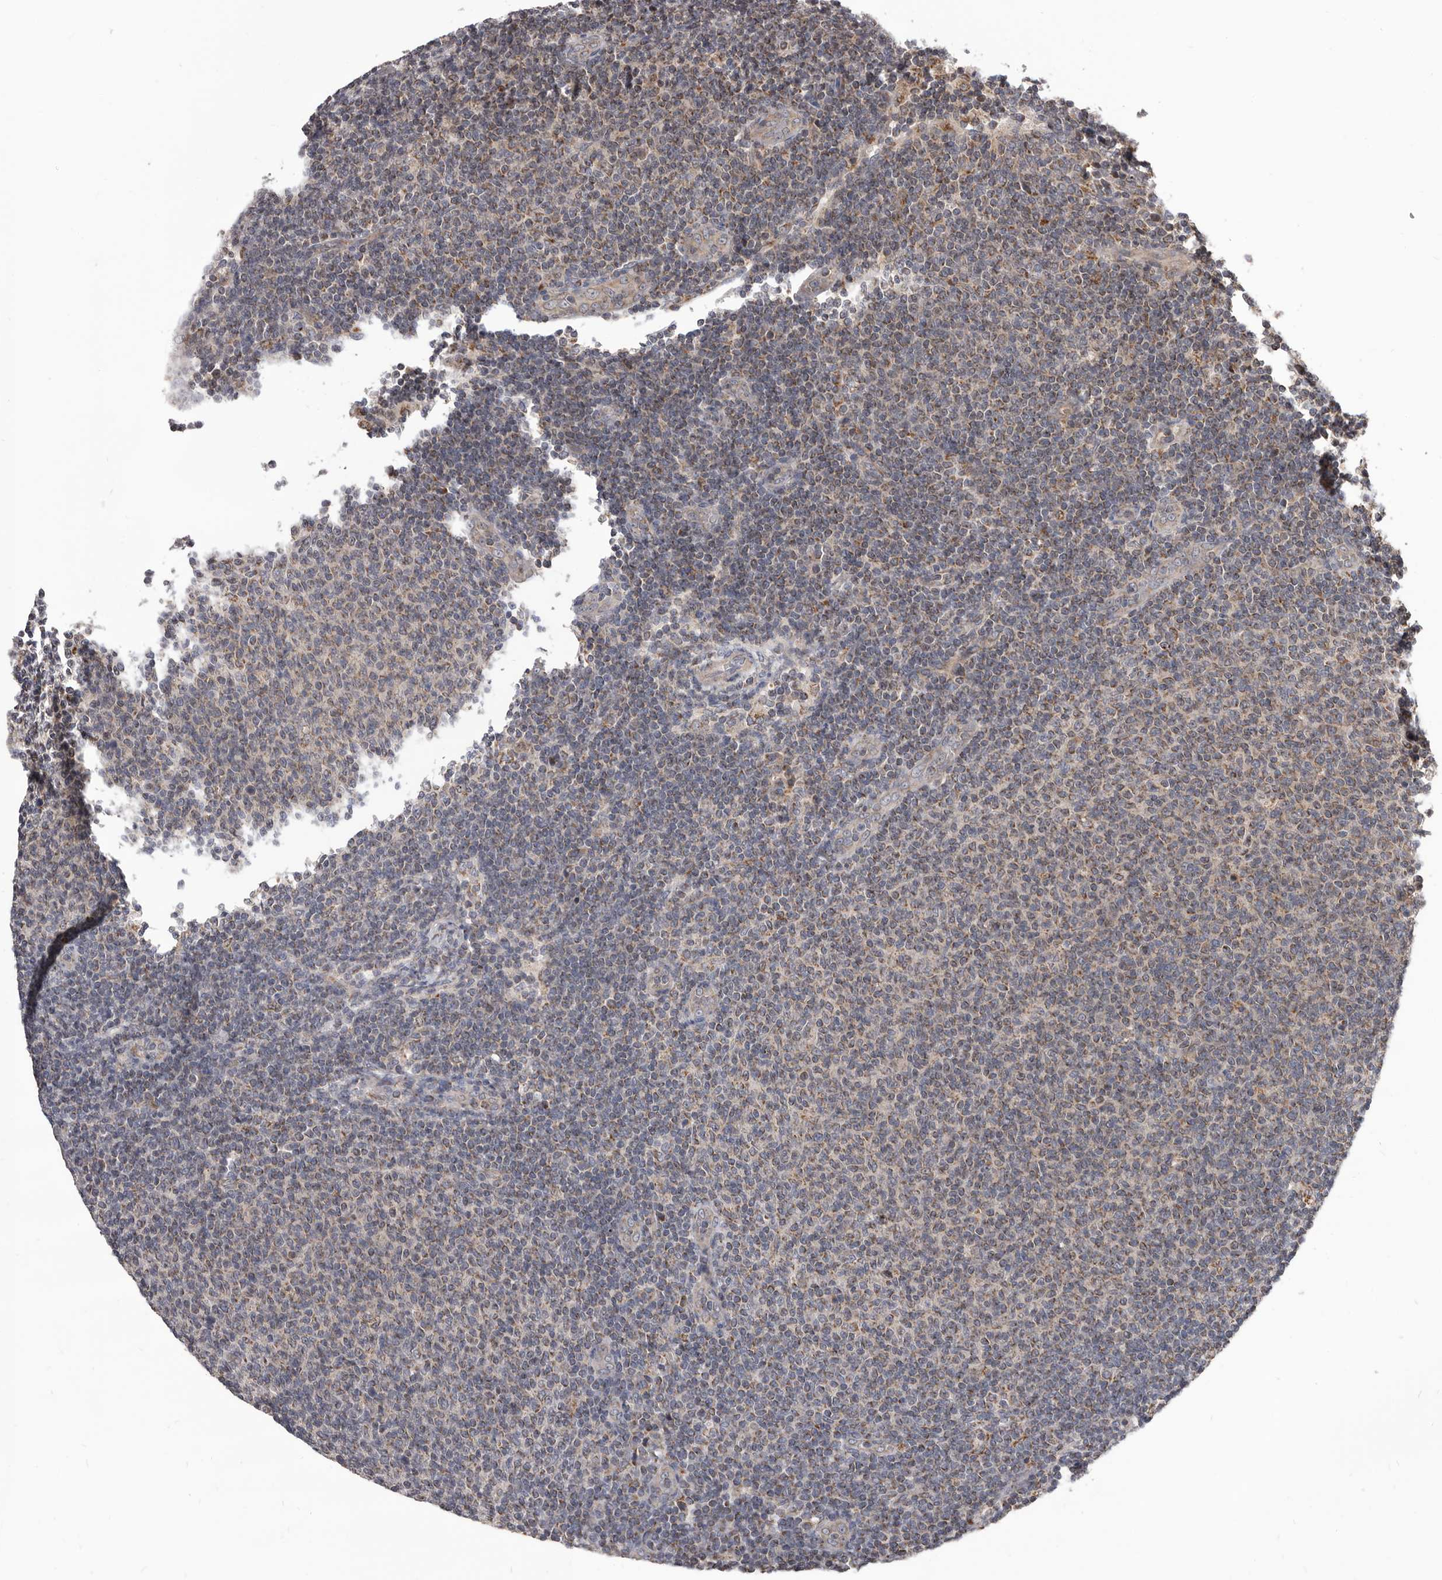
{"staining": {"intensity": "weak", "quantity": "25%-75%", "location": "cytoplasmic/membranous"}, "tissue": "lymphoma", "cell_type": "Tumor cells", "image_type": "cancer", "snomed": [{"axis": "morphology", "description": "Malignant lymphoma, non-Hodgkin's type, Low grade"}, {"axis": "topography", "description": "Lymph node"}], "caption": "High-power microscopy captured an IHC histopathology image of low-grade malignant lymphoma, non-Hodgkin's type, revealing weak cytoplasmic/membranous positivity in approximately 25%-75% of tumor cells. (IHC, brightfield microscopy, high magnification).", "gene": "MAP3K14", "patient": {"sex": "male", "age": 66}}